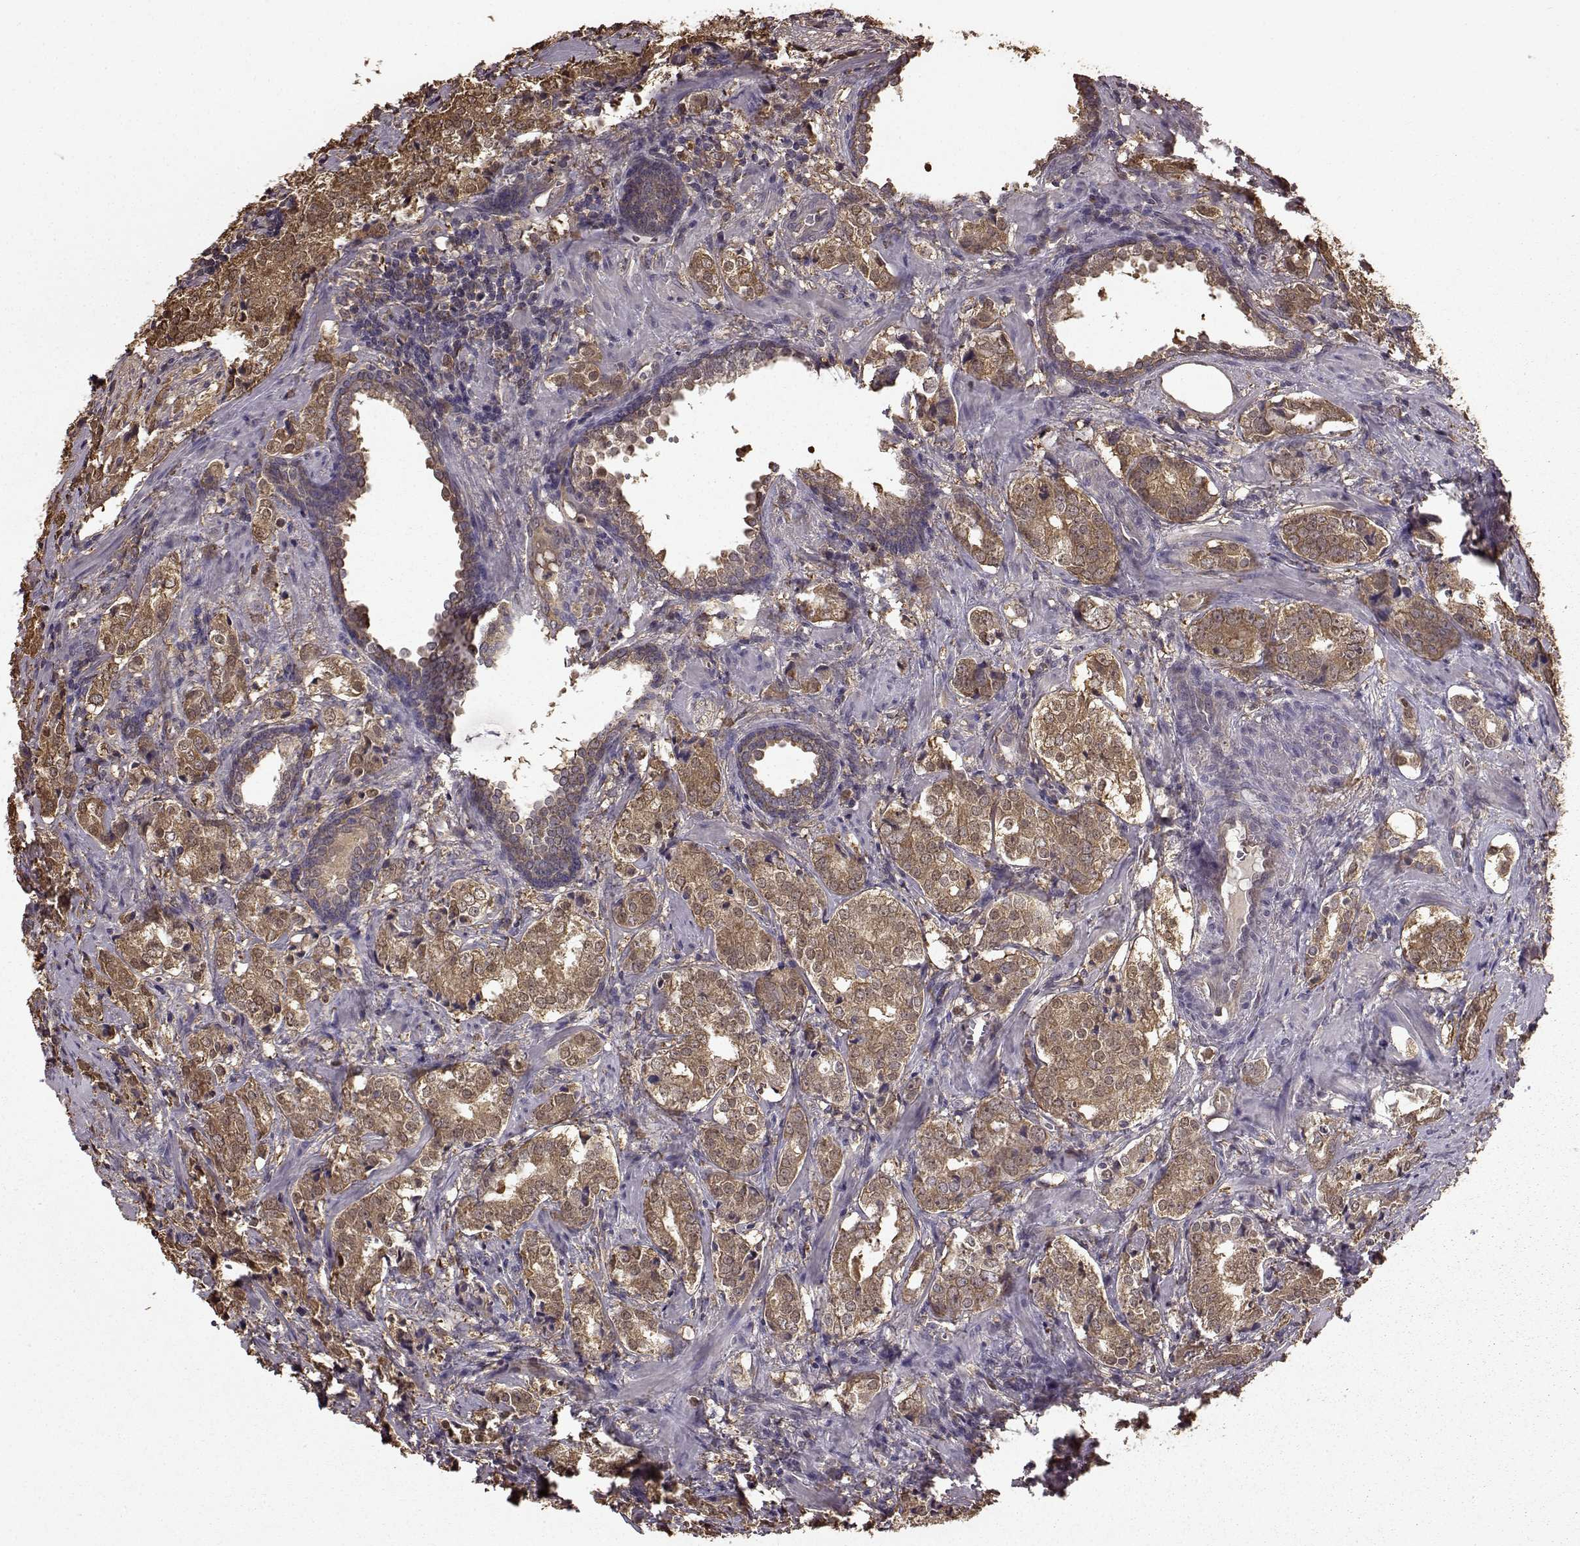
{"staining": {"intensity": "strong", "quantity": "25%-75%", "location": "cytoplasmic/membranous"}, "tissue": "prostate cancer", "cell_type": "Tumor cells", "image_type": "cancer", "snomed": [{"axis": "morphology", "description": "Adenocarcinoma, NOS"}, {"axis": "topography", "description": "Prostate and seminal vesicle, NOS"}], "caption": "Protein staining of prostate cancer tissue demonstrates strong cytoplasmic/membranous positivity in about 25%-75% of tumor cells.", "gene": "NME1-NME2", "patient": {"sex": "male", "age": 63}}